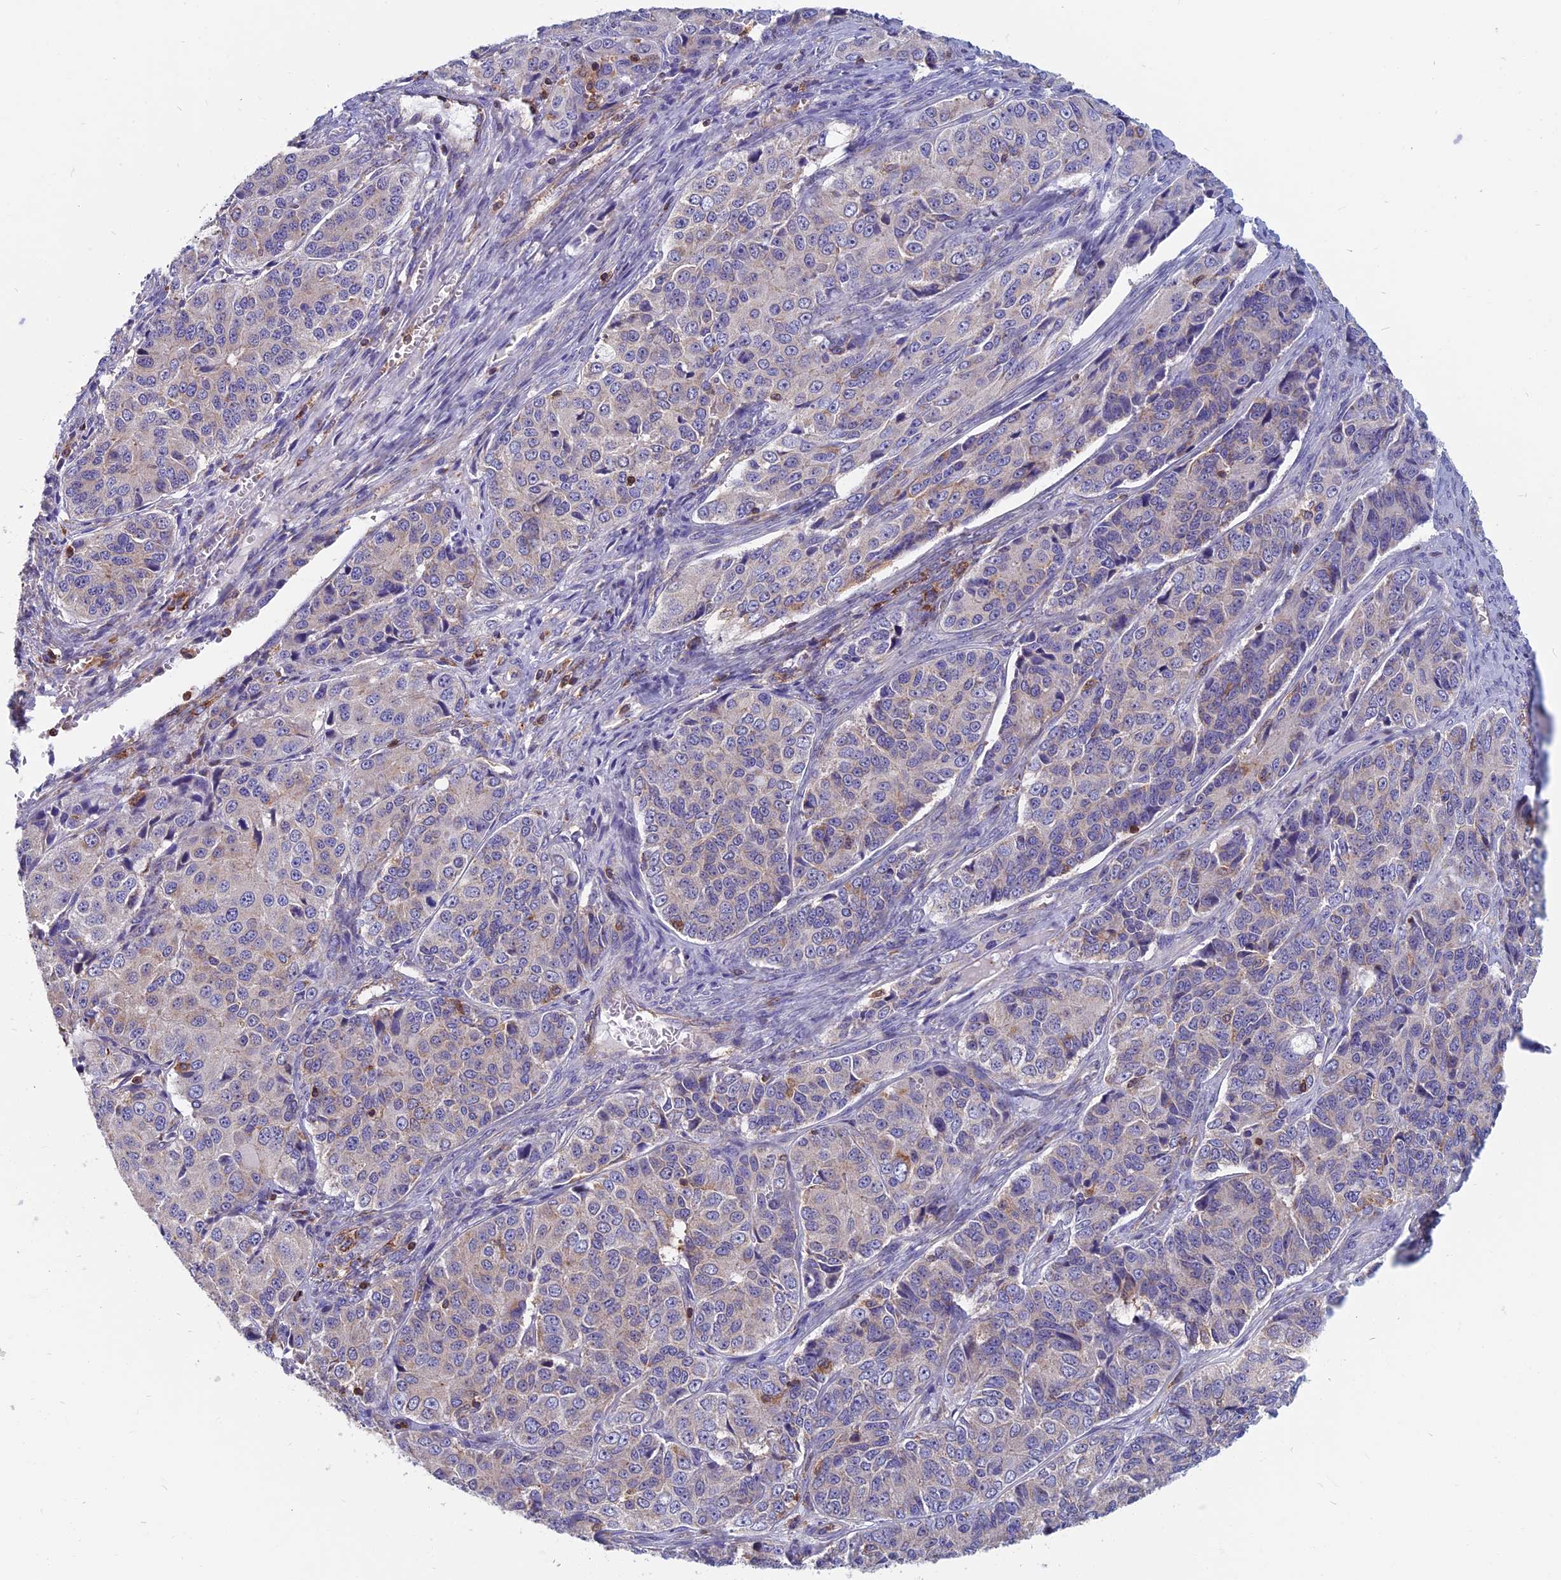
{"staining": {"intensity": "weak", "quantity": "<25%", "location": "cytoplasmic/membranous"}, "tissue": "ovarian cancer", "cell_type": "Tumor cells", "image_type": "cancer", "snomed": [{"axis": "morphology", "description": "Carcinoma, endometroid"}, {"axis": "topography", "description": "Ovary"}], "caption": "High power microscopy micrograph of an IHC micrograph of ovarian endometroid carcinoma, revealing no significant staining in tumor cells.", "gene": "HSD17B8", "patient": {"sex": "female", "age": 51}}